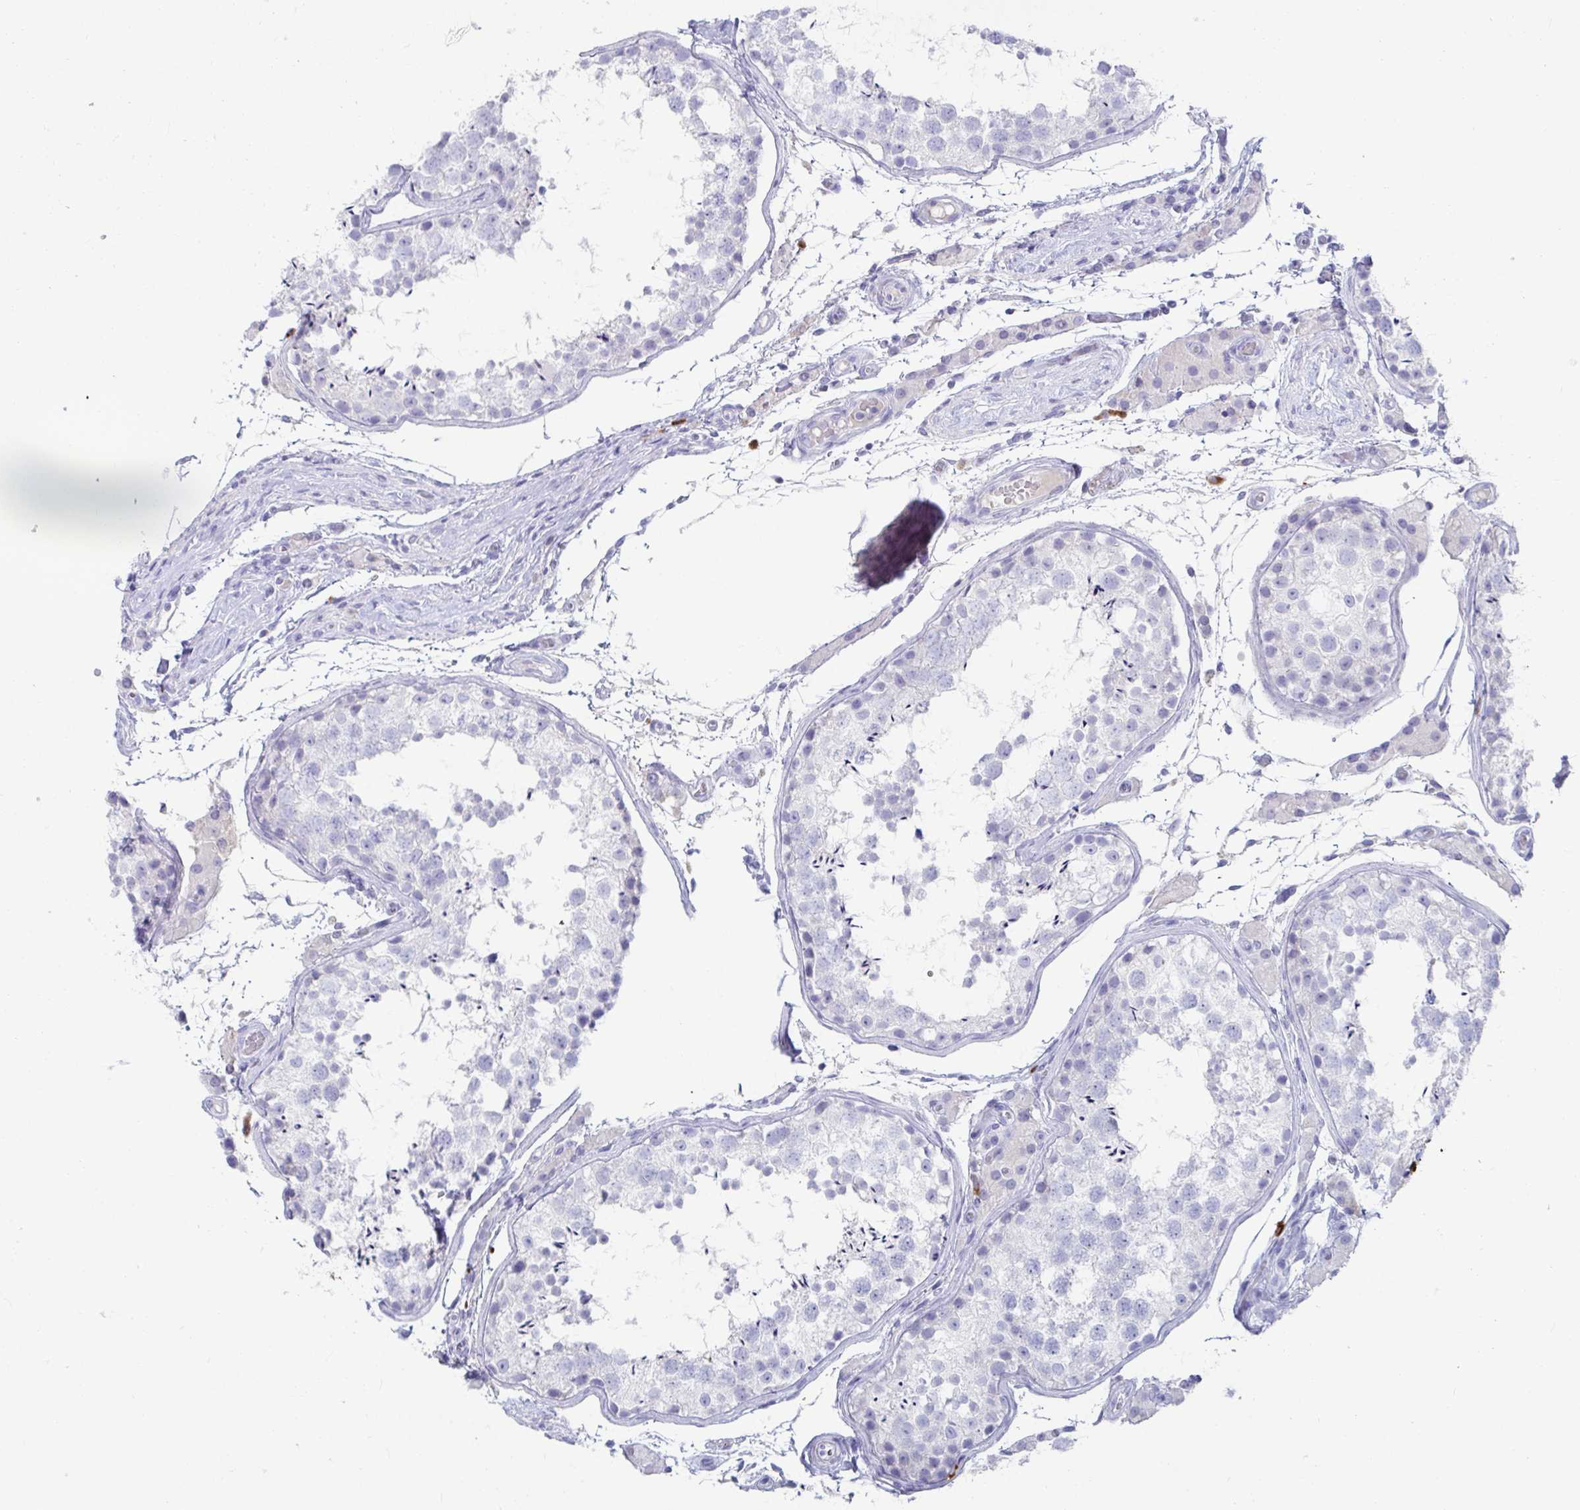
{"staining": {"intensity": "negative", "quantity": "none", "location": "none"}, "tissue": "testis", "cell_type": "Cells in seminiferous ducts", "image_type": "normal", "snomed": [{"axis": "morphology", "description": "Normal tissue, NOS"}, {"axis": "morphology", "description": "Seminoma, NOS"}, {"axis": "topography", "description": "Testis"}], "caption": "High power microscopy micrograph of an IHC photomicrograph of normal testis, revealing no significant staining in cells in seminiferous ducts. Nuclei are stained in blue.", "gene": "PLA2G1B", "patient": {"sex": "male", "age": 29}}